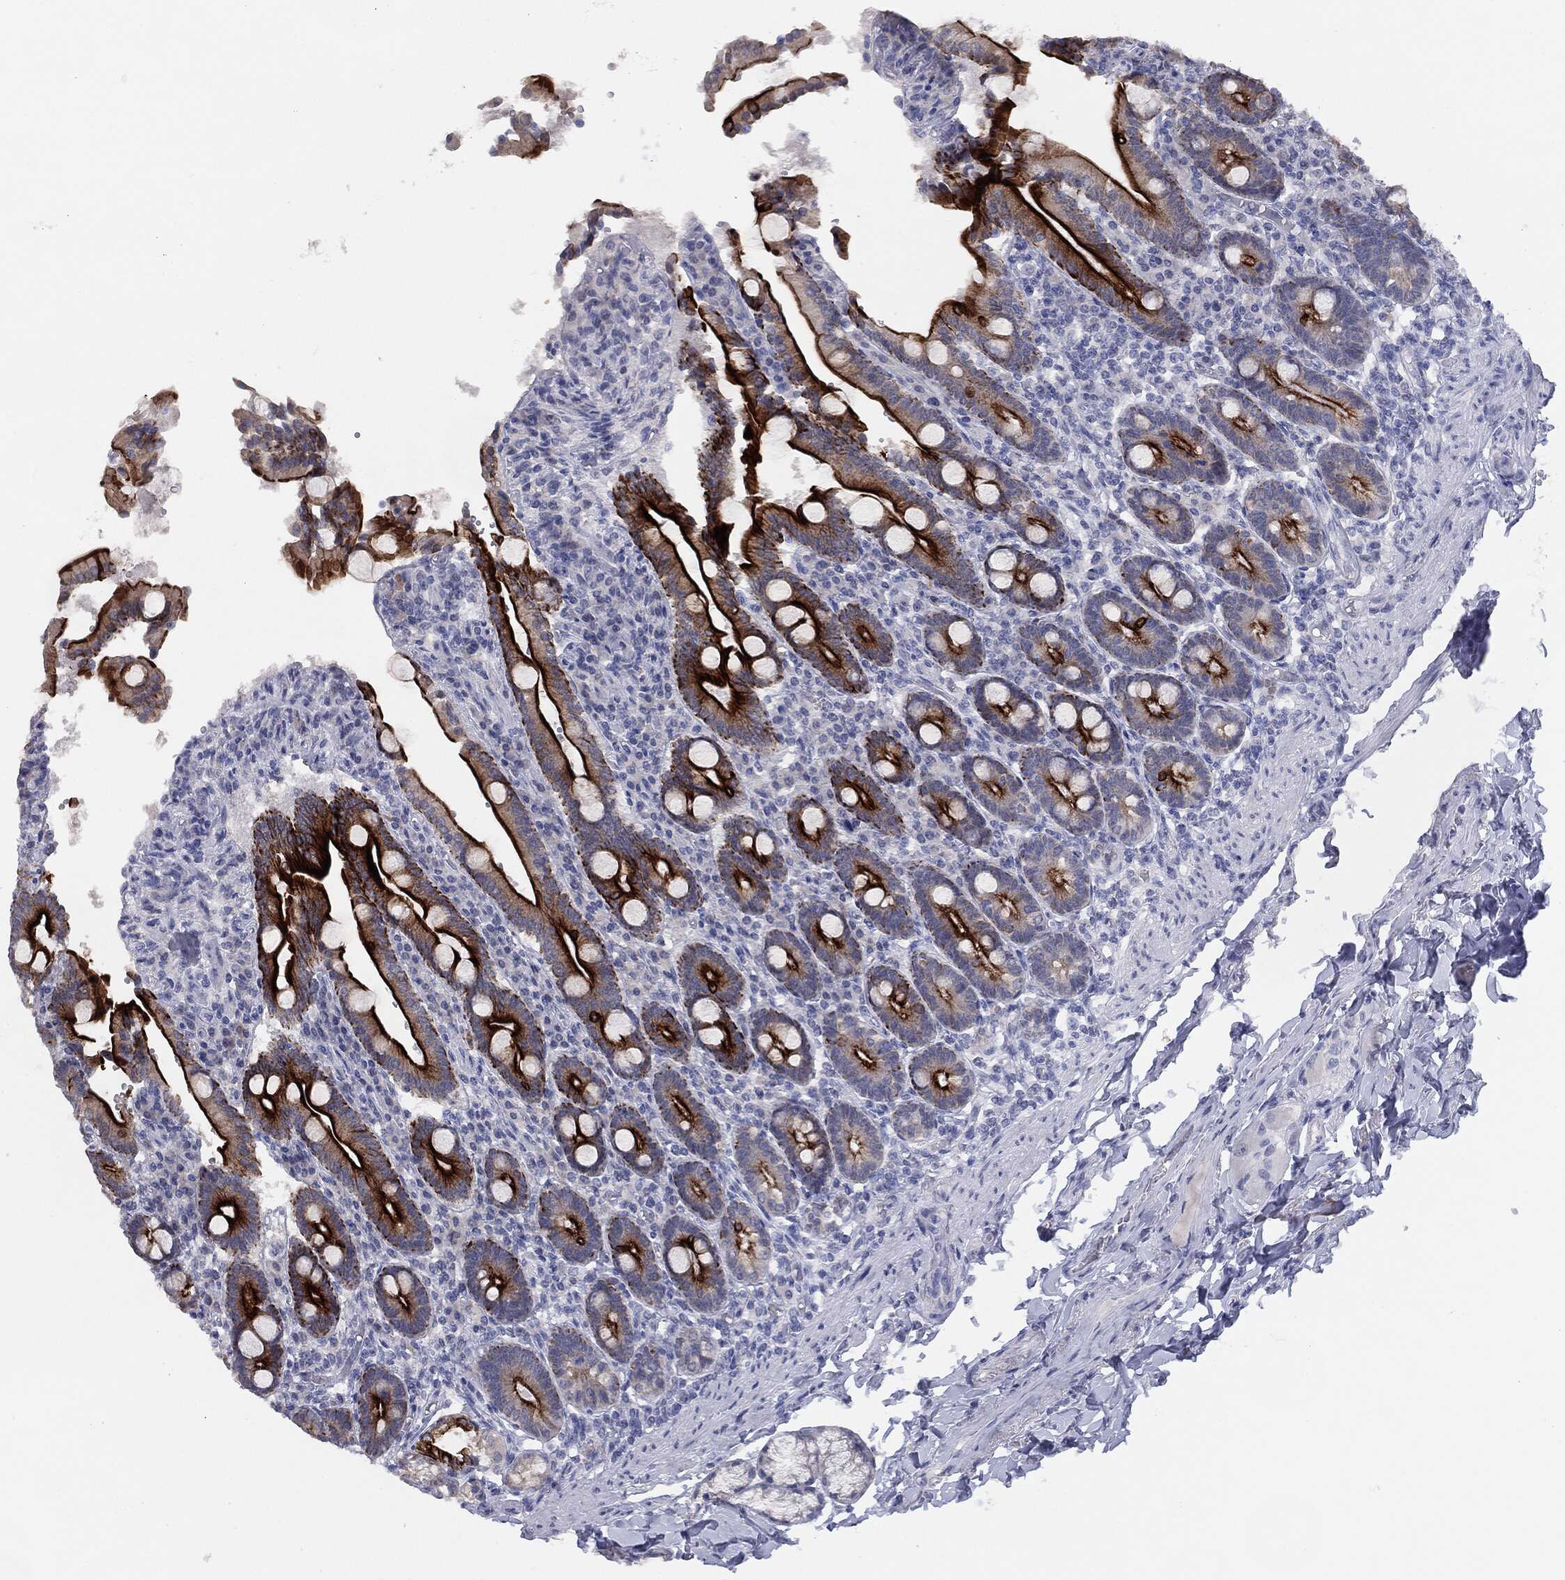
{"staining": {"intensity": "strong", "quantity": ">75%", "location": "cytoplasmic/membranous"}, "tissue": "duodenum", "cell_type": "Glandular cells", "image_type": "normal", "snomed": [{"axis": "morphology", "description": "Normal tissue, NOS"}, {"axis": "topography", "description": "Duodenum"}], "caption": "Normal duodenum shows strong cytoplasmic/membranous staining in about >75% of glandular cells, visualized by immunohistochemistry.", "gene": "MUC1", "patient": {"sex": "female", "age": 62}}